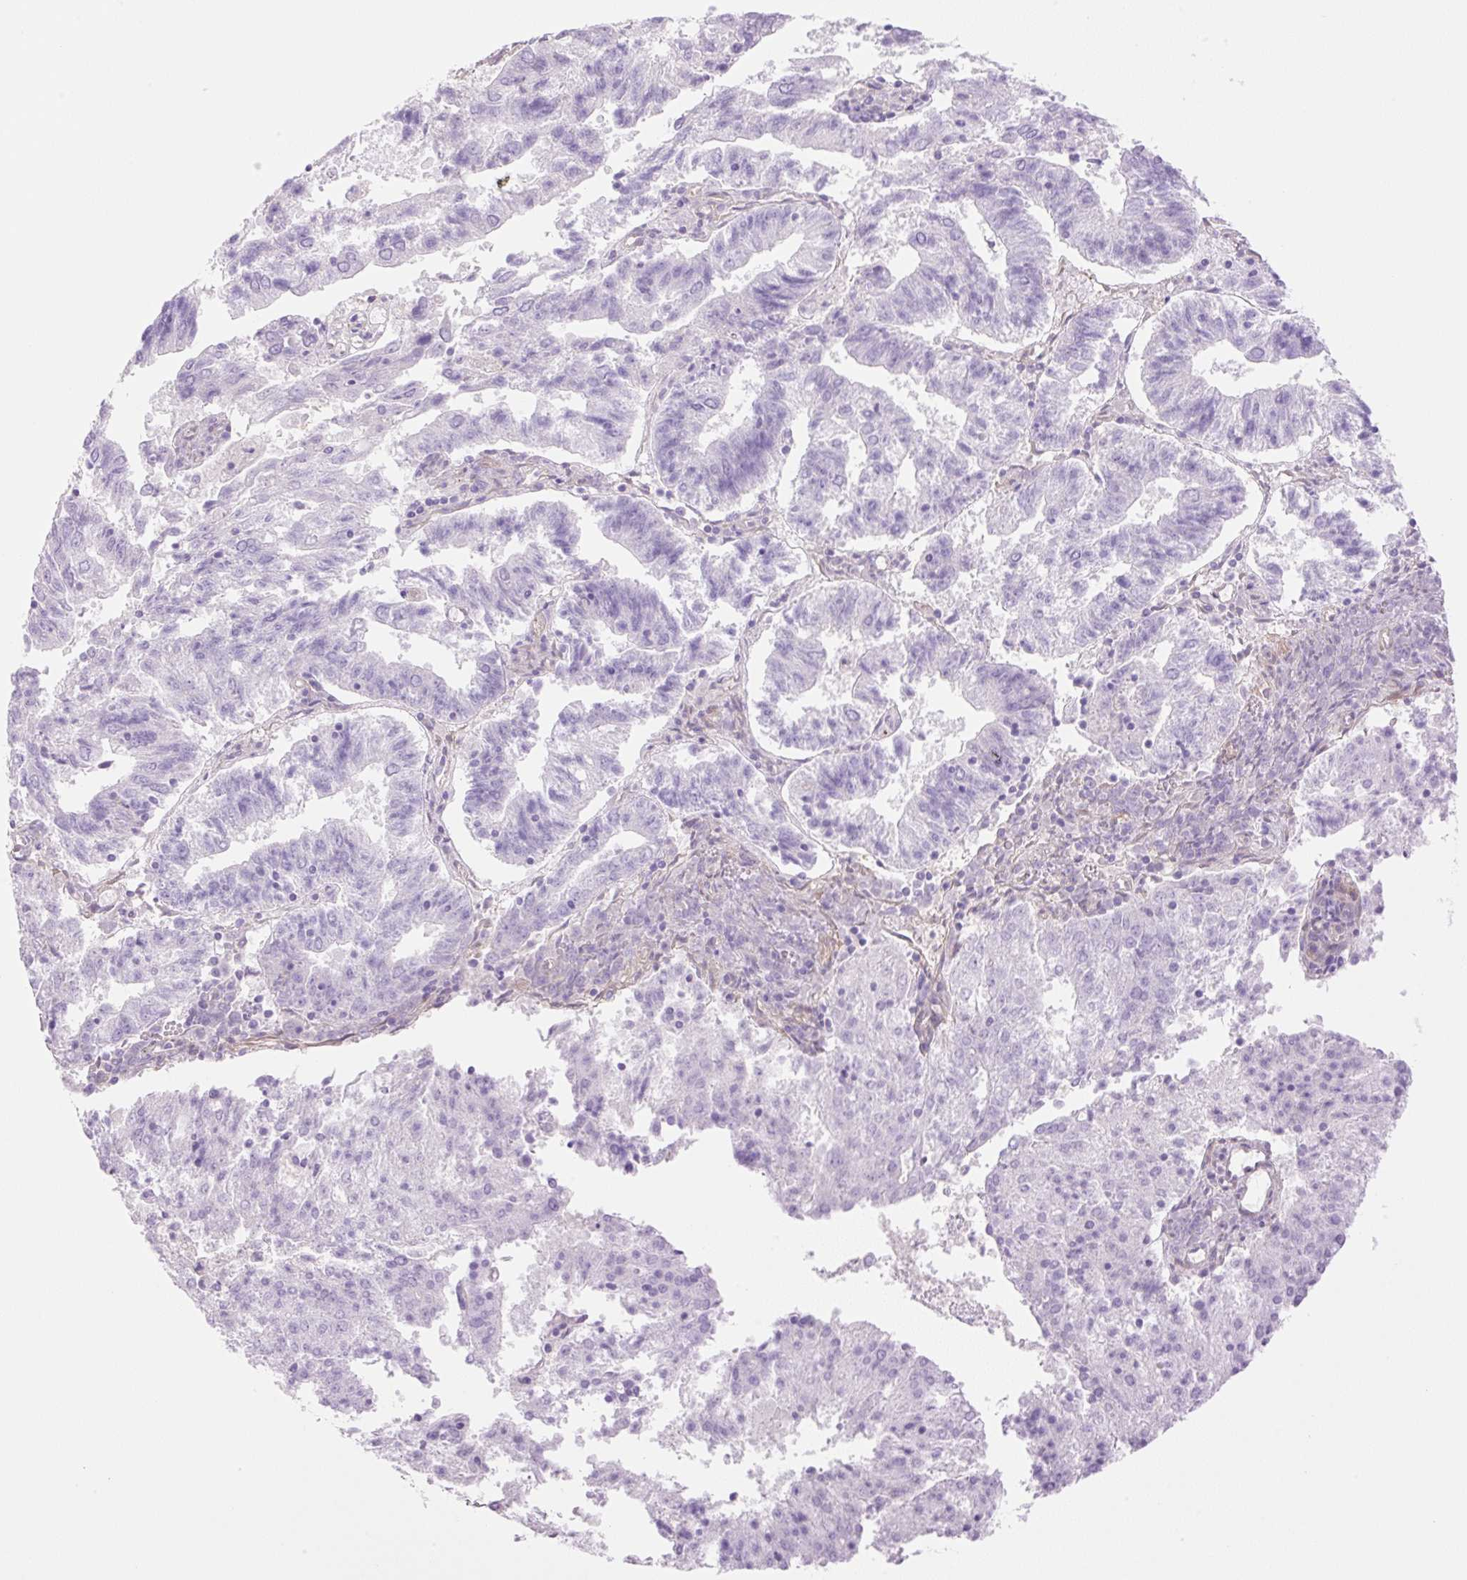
{"staining": {"intensity": "negative", "quantity": "none", "location": "none"}, "tissue": "endometrial cancer", "cell_type": "Tumor cells", "image_type": "cancer", "snomed": [{"axis": "morphology", "description": "Adenocarcinoma, NOS"}, {"axis": "topography", "description": "Endometrium"}], "caption": "An image of human endometrial cancer is negative for staining in tumor cells. Brightfield microscopy of immunohistochemistry (IHC) stained with DAB (brown) and hematoxylin (blue), captured at high magnification.", "gene": "EHD3", "patient": {"sex": "female", "age": 82}}